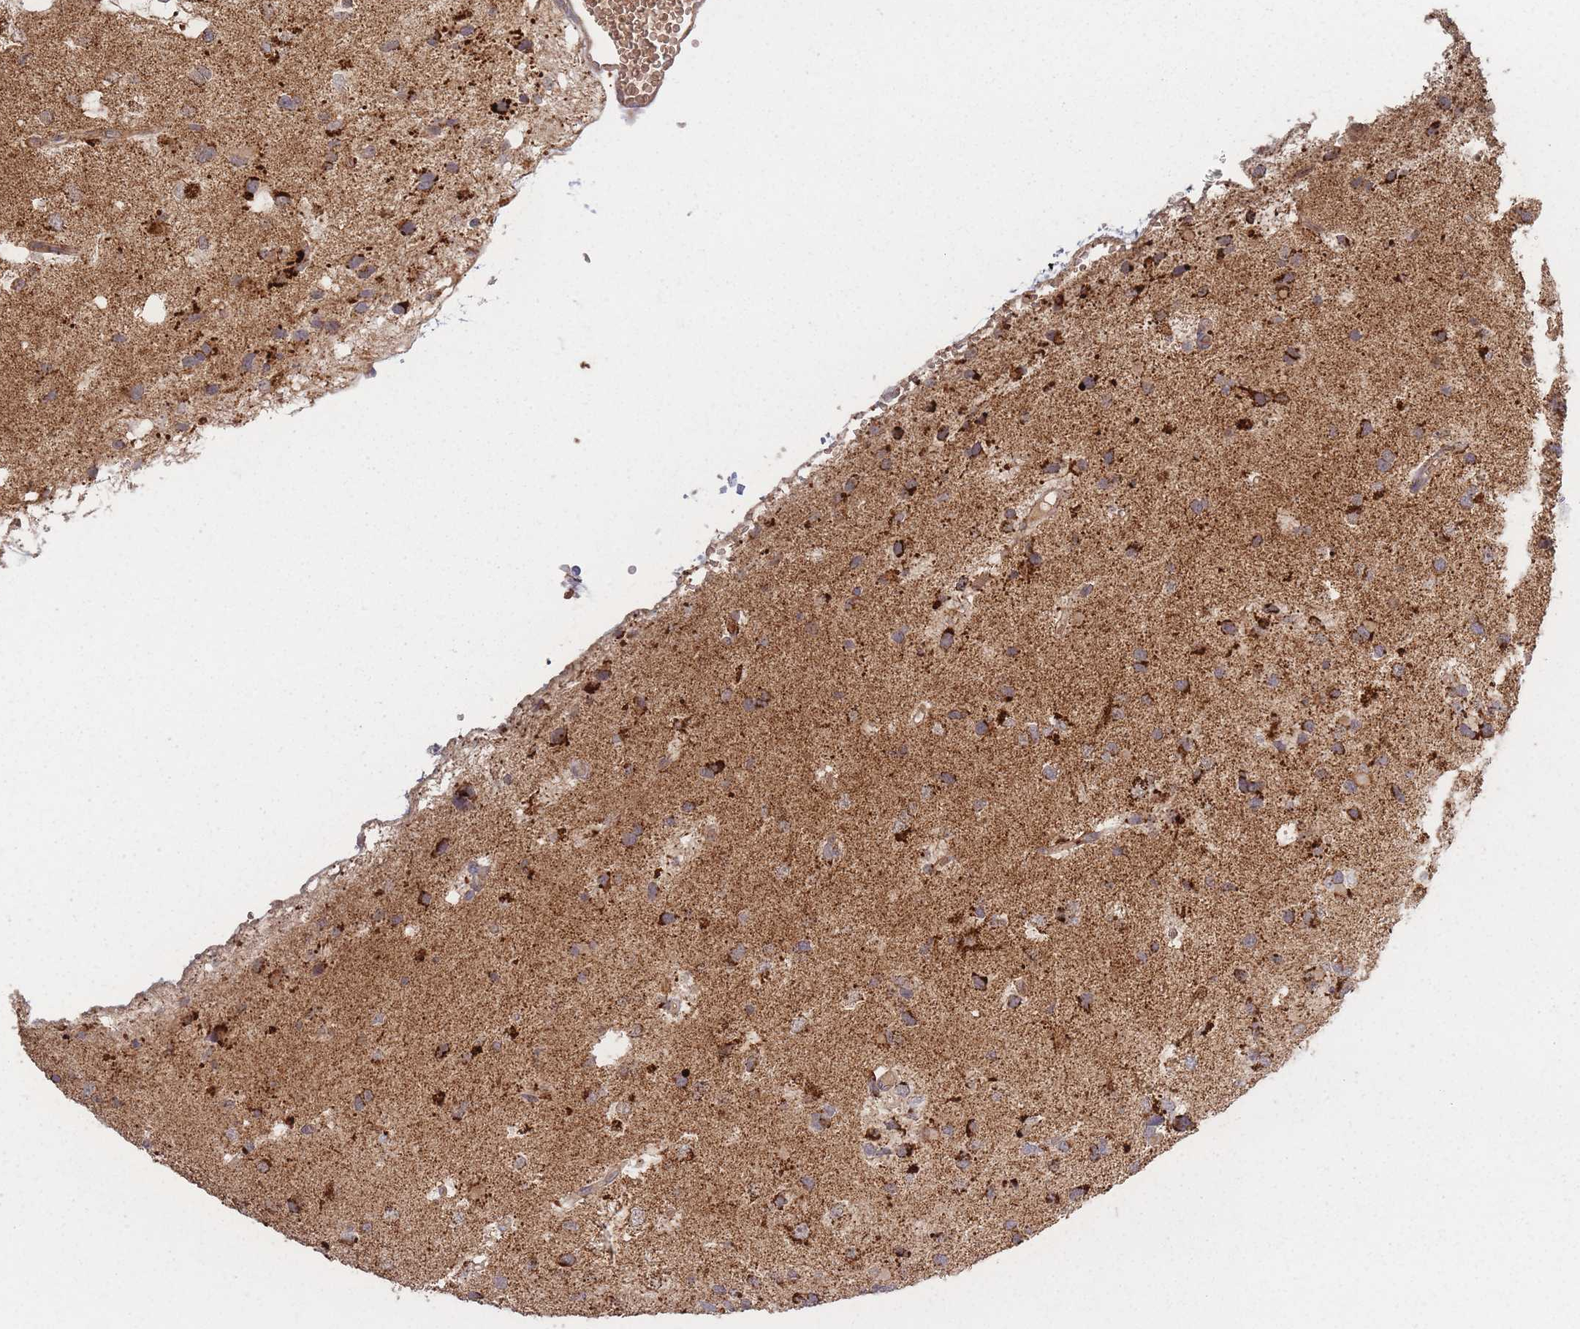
{"staining": {"intensity": "strong", "quantity": ">75%", "location": "cytoplasmic/membranous"}, "tissue": "glioma", "cell_type": "Tumor cells", "image_type": "cancer", "snomed": [{"axis": "morphology", "description": "Glioma, malignant, High grade"}, {"axis": "topography", "description": "Brain"}], "caption": "This is a histology image of IHC staining of glioma, which shows strong staining in the cytoplasmic/membranous of tumor cells.", "gene": "LYRM7", "patient": {"sex": "male", "age": 53}}